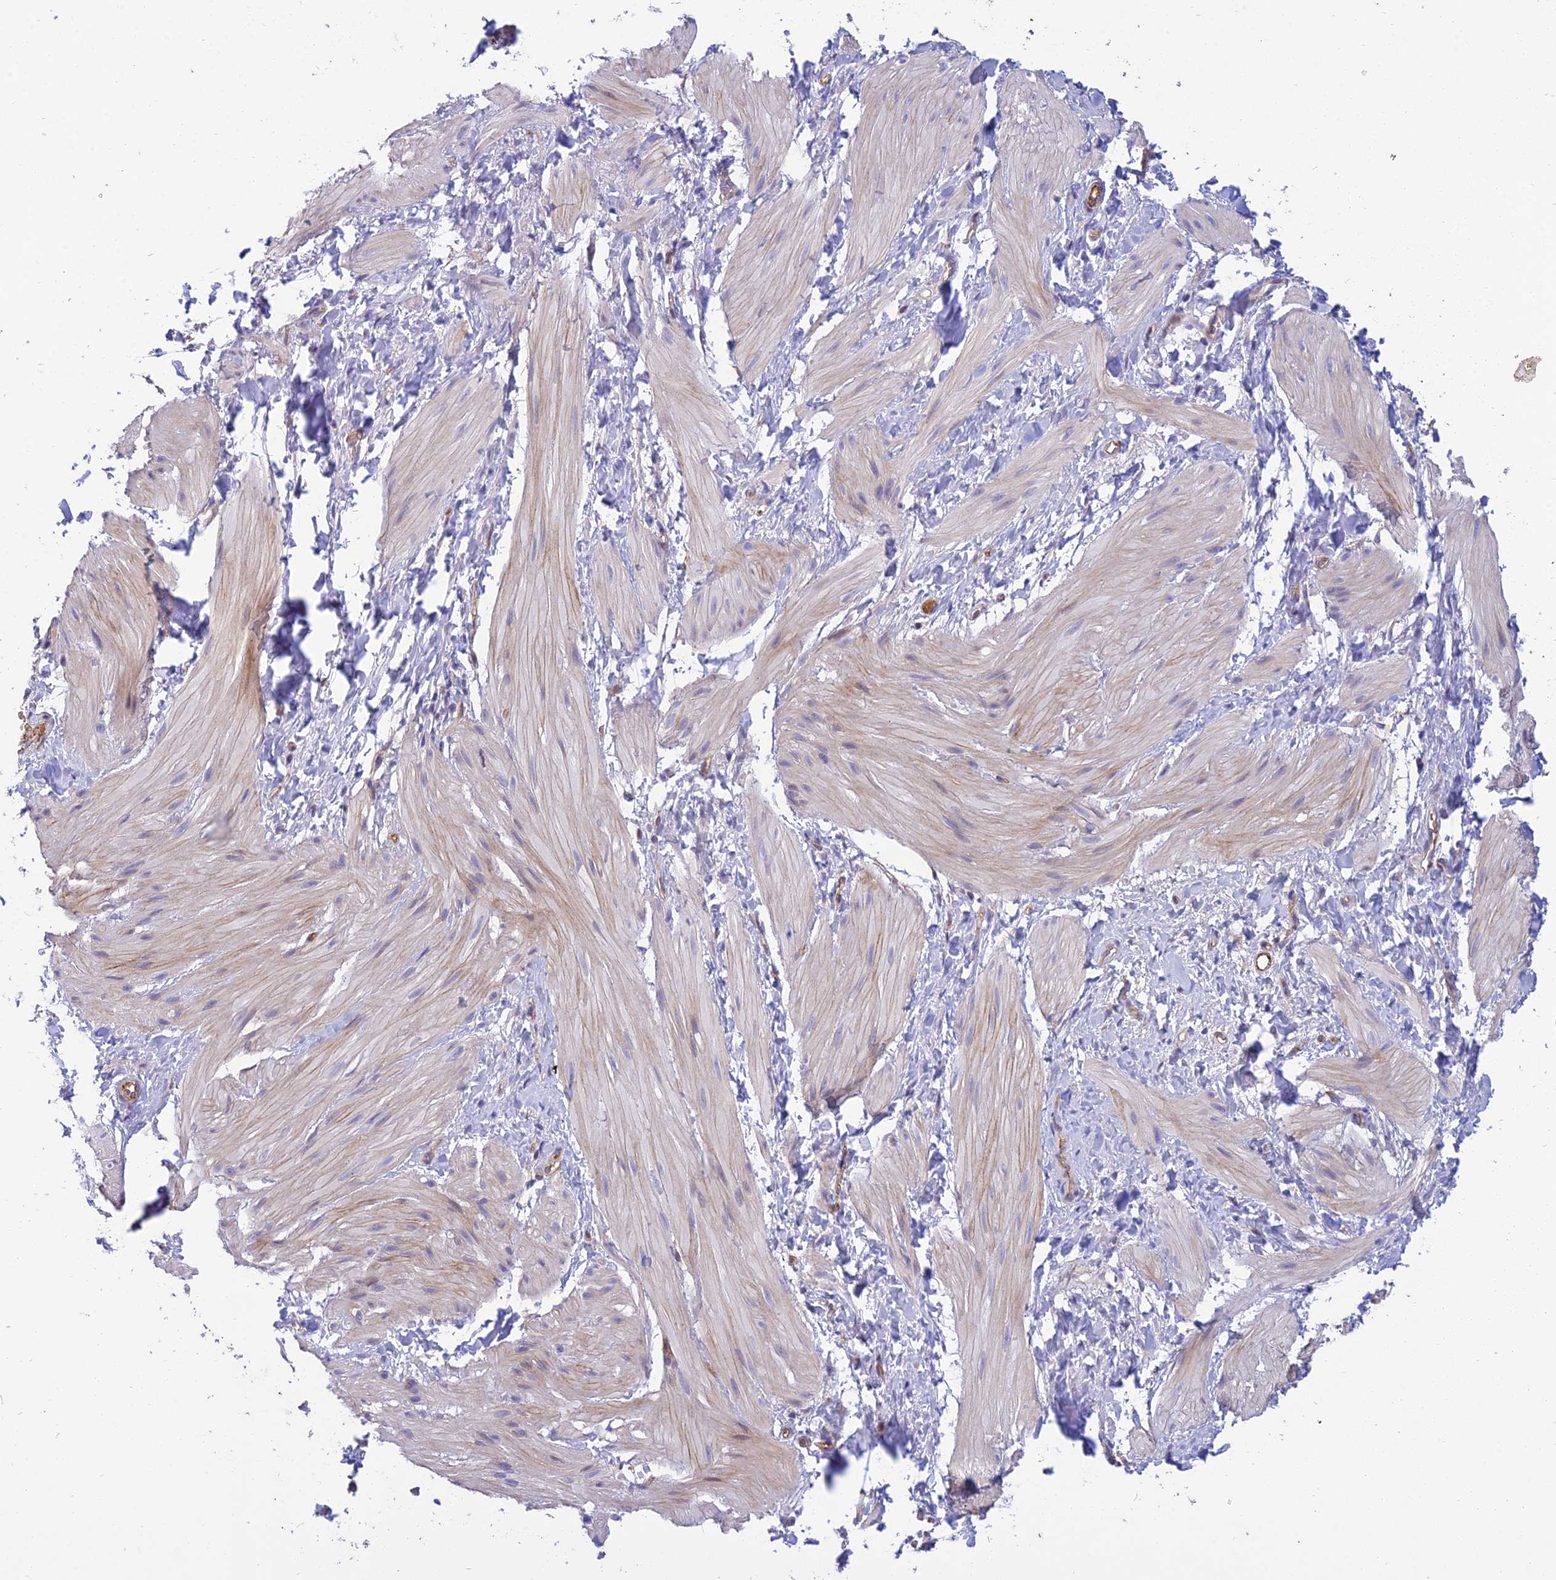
{"staining": {"intensity": "moderate", "quantity": "<25%", "location": "cytoplasmic/membranous"}, "tissue": "smooth muscle", "cell_type": "Smooth muscle cells", "image_type": "normal", "snomed": [{"axis": "morphology", "description": "Normal tissue, NOS"}, {"axis": "topography", "description": "Smooth muscle"}], "caption": "Protein analysis of unremarkable smooth muscle exhibits moderate cytoplasmic/membranous expression in approximately <25% of smooth muscle cells.", "gene": "DUS2", "patient": {"sex": "male", "age": 16}}